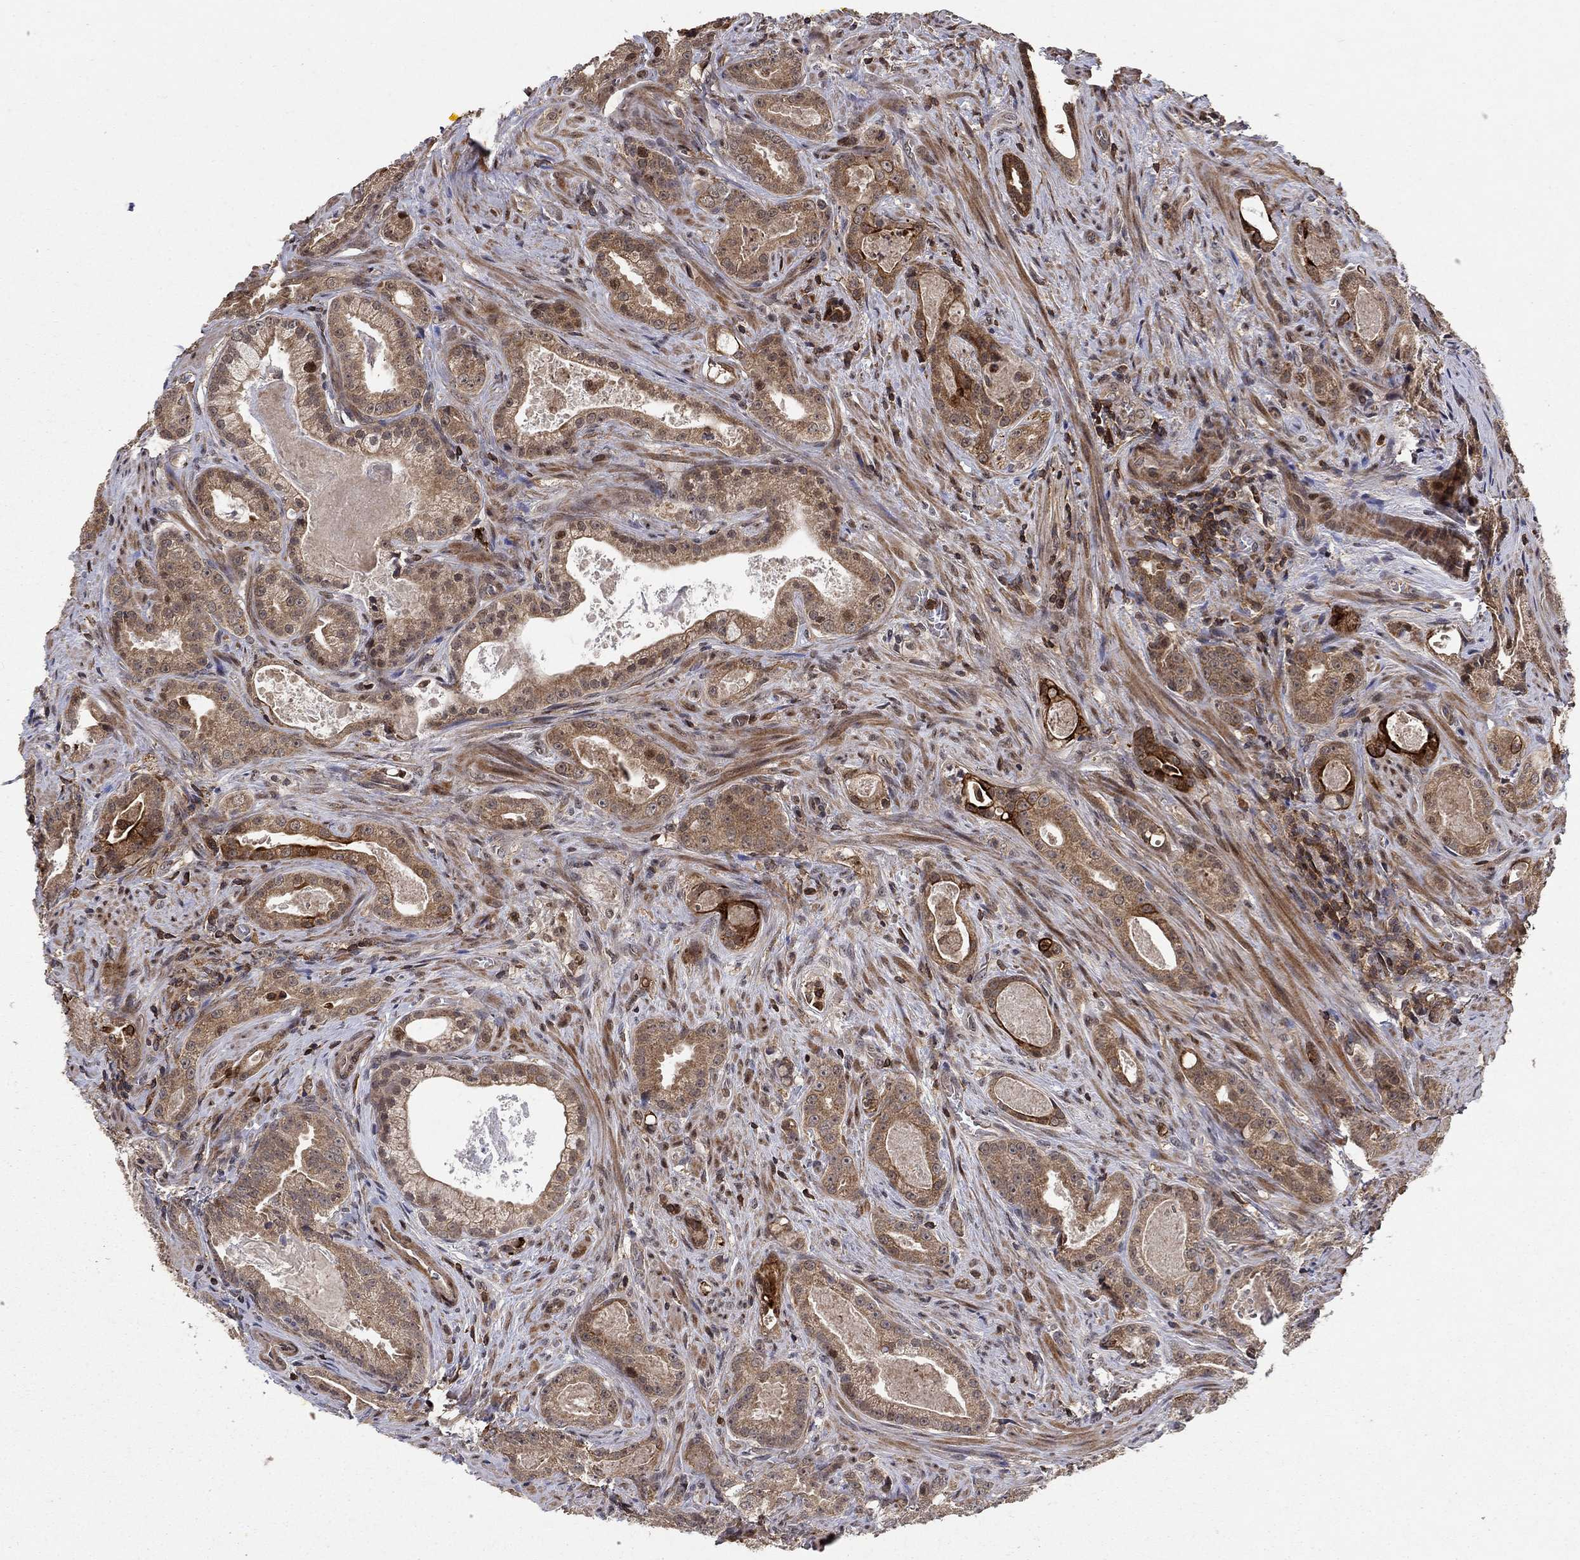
{"staining": {"intensity": "moderate", "quantity": "25%-75%", "location": "cytoplasmic/membranous"}, "tissue": "prostate cancer", "cell_type": "Tumor cells", "image_type": "cancer", "snomed": [{"axis": "morphology", "description": "Adenocarcinoma, NOS"}, {"axis": "topography", "description": "Prostate"}], "caption": "A micrograph of prostate cancer stained for a protein displays moderate cytoplasmic/membranous brown staining in tumor cells.", "gene": "CCDC66", "patient": {"sex": "male", "age": 61}}